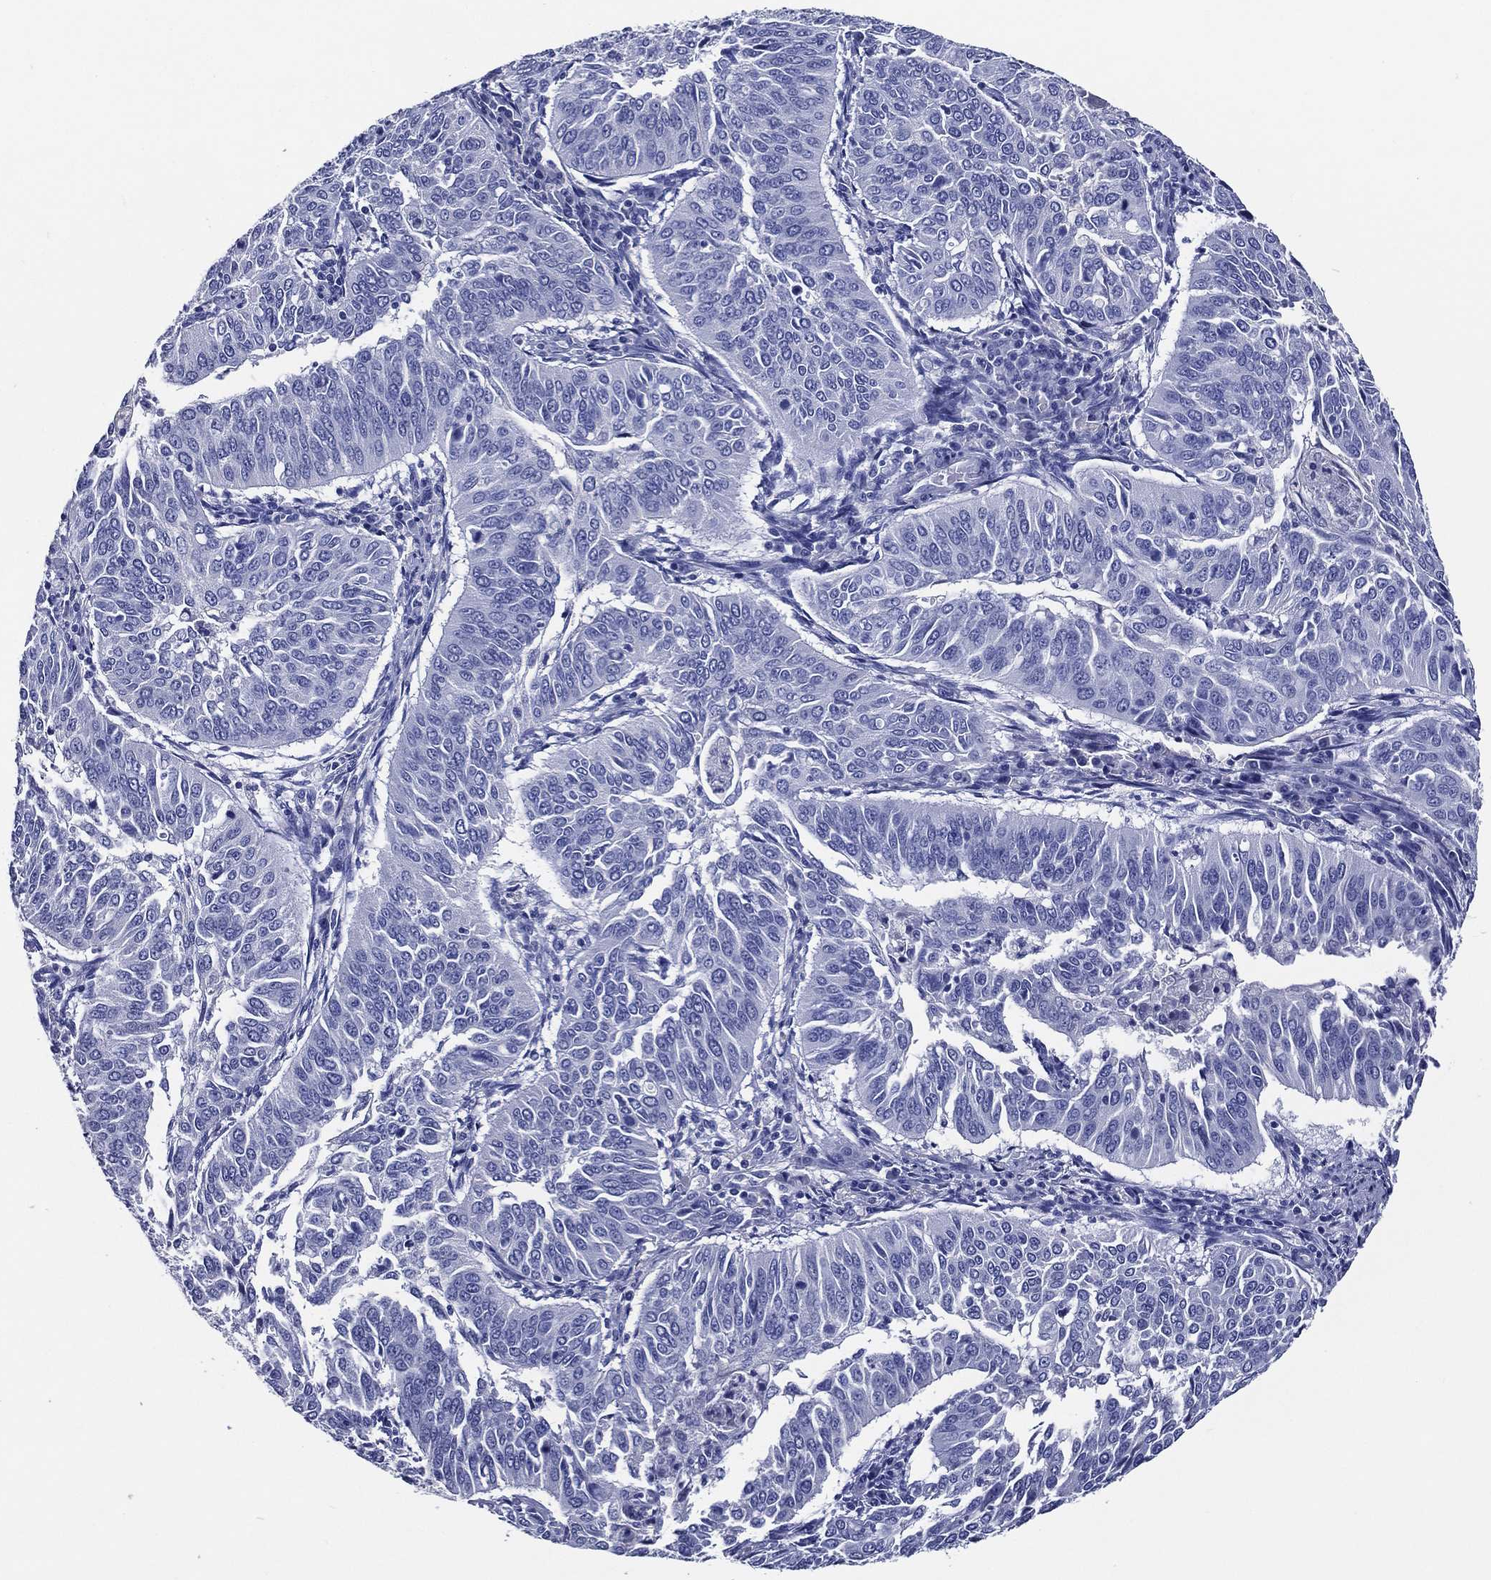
{"staining": {"intensity": "negative", "quantity": "none", "location": "none"}, "tissue": "cervical cancer", "cell_type": "Tumor cells", "image_type": "cancer", "snomed": [{"axis": "morphology", "description": "Normal tissue, NOS"}, {"axis": "morphology", "description": "Squamous cell carcinoma, NOS"}, {"axis": "topography", "description": "Cervix"}], "caption": "DAB immunohistochemical staining of human squamous cell carcinoma (cervical) demonstrates no significant staining in tumor cells.", "gene": "ACE2", "patient": {"sex": "female", "age": 39}}